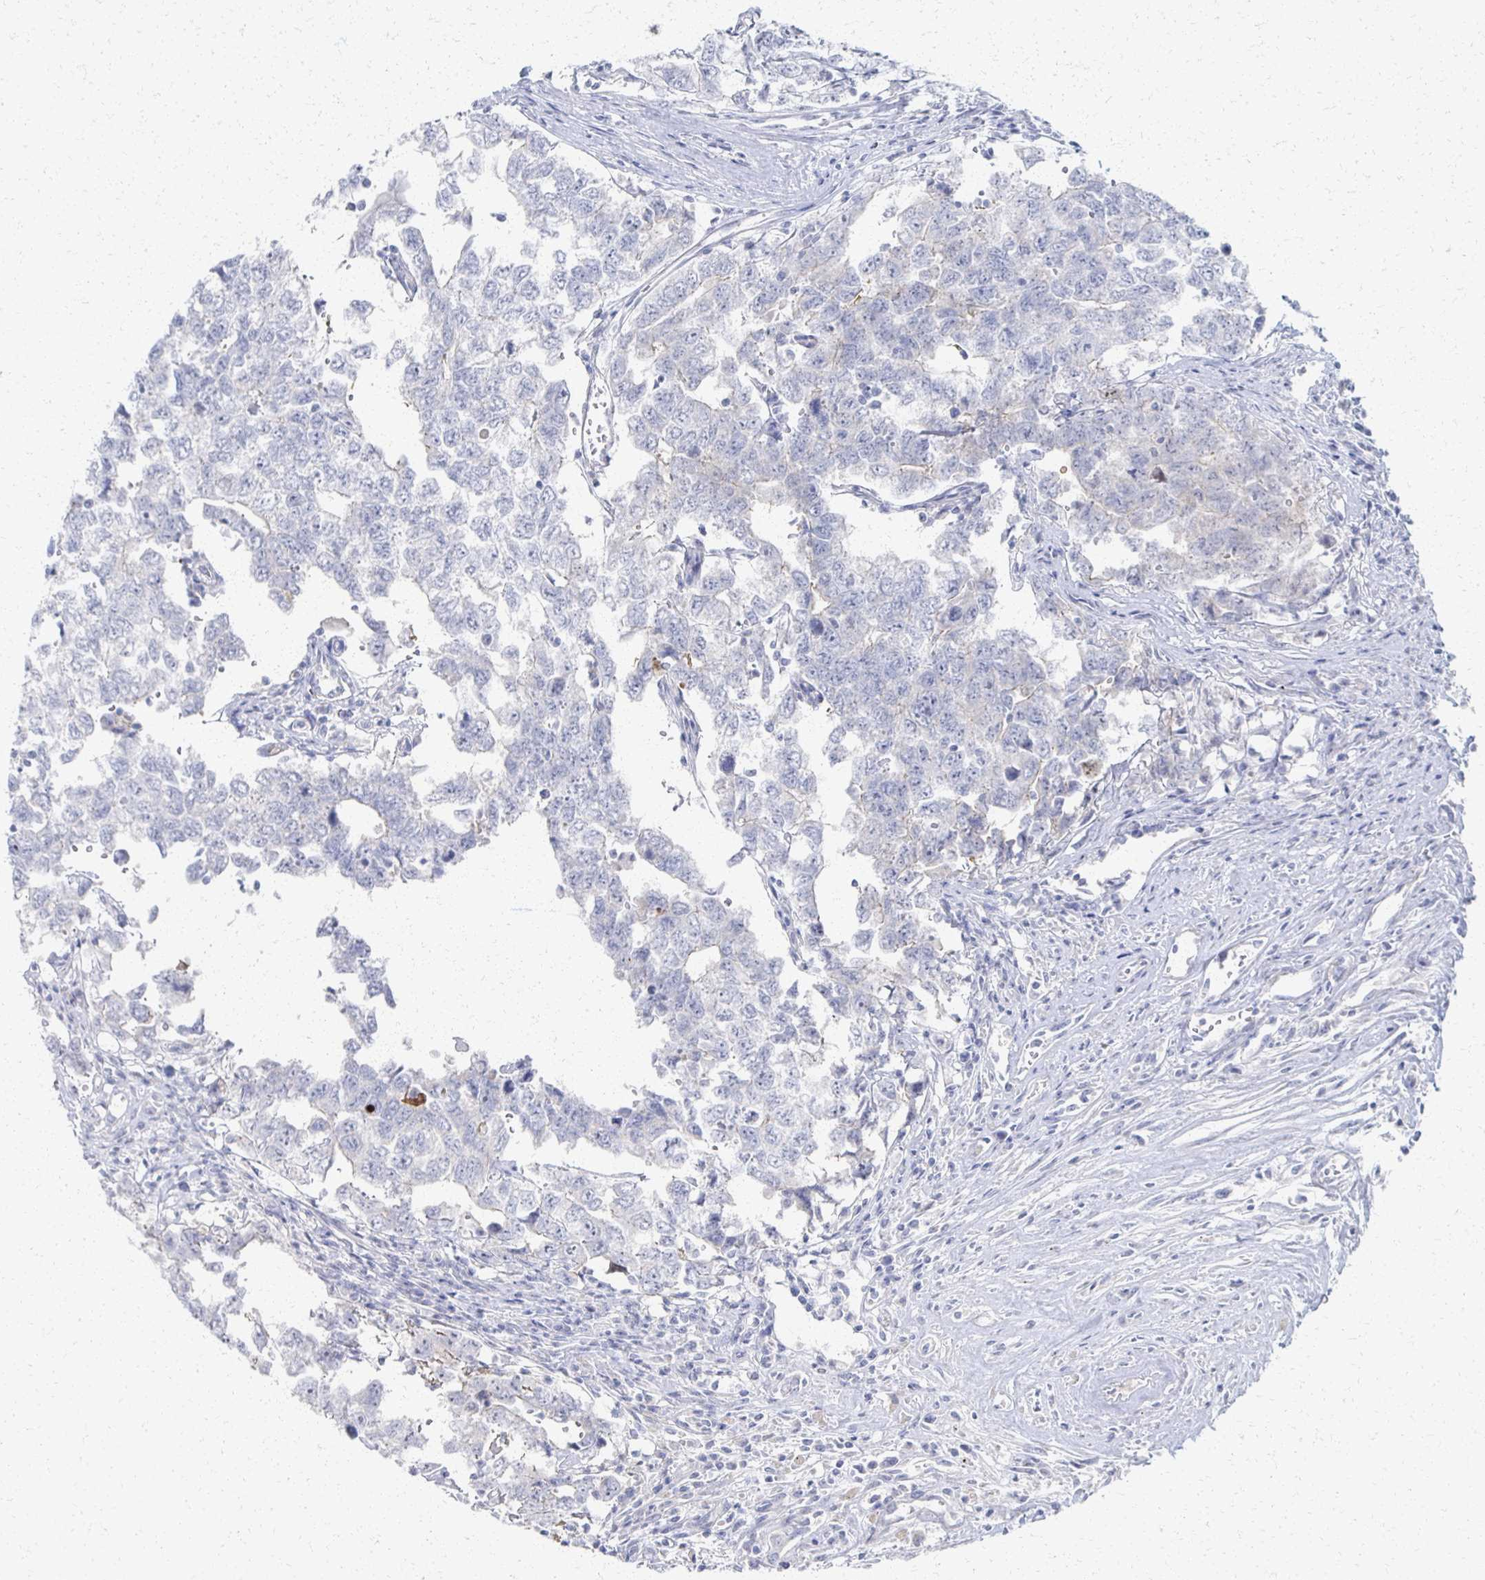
{"staining": {"intensity": "negative", "quantity": "none", "location": "none"}, "tissue": "testis cancer", "cell_type": "Tumor cells", "image_type": "cancer", "snomed": [{"axis": "morphology", "description": "Carcinoma, Embryonal, NOS"}, {"axis": "topography", "description": "Testis"}], "caption": "The histopathology image demonstrates no significant expression in tumor cells of testis cancer (embryonal carcinoma).", "gene": "PRR20A", "patient": {"sex": "male", "age": 22}}